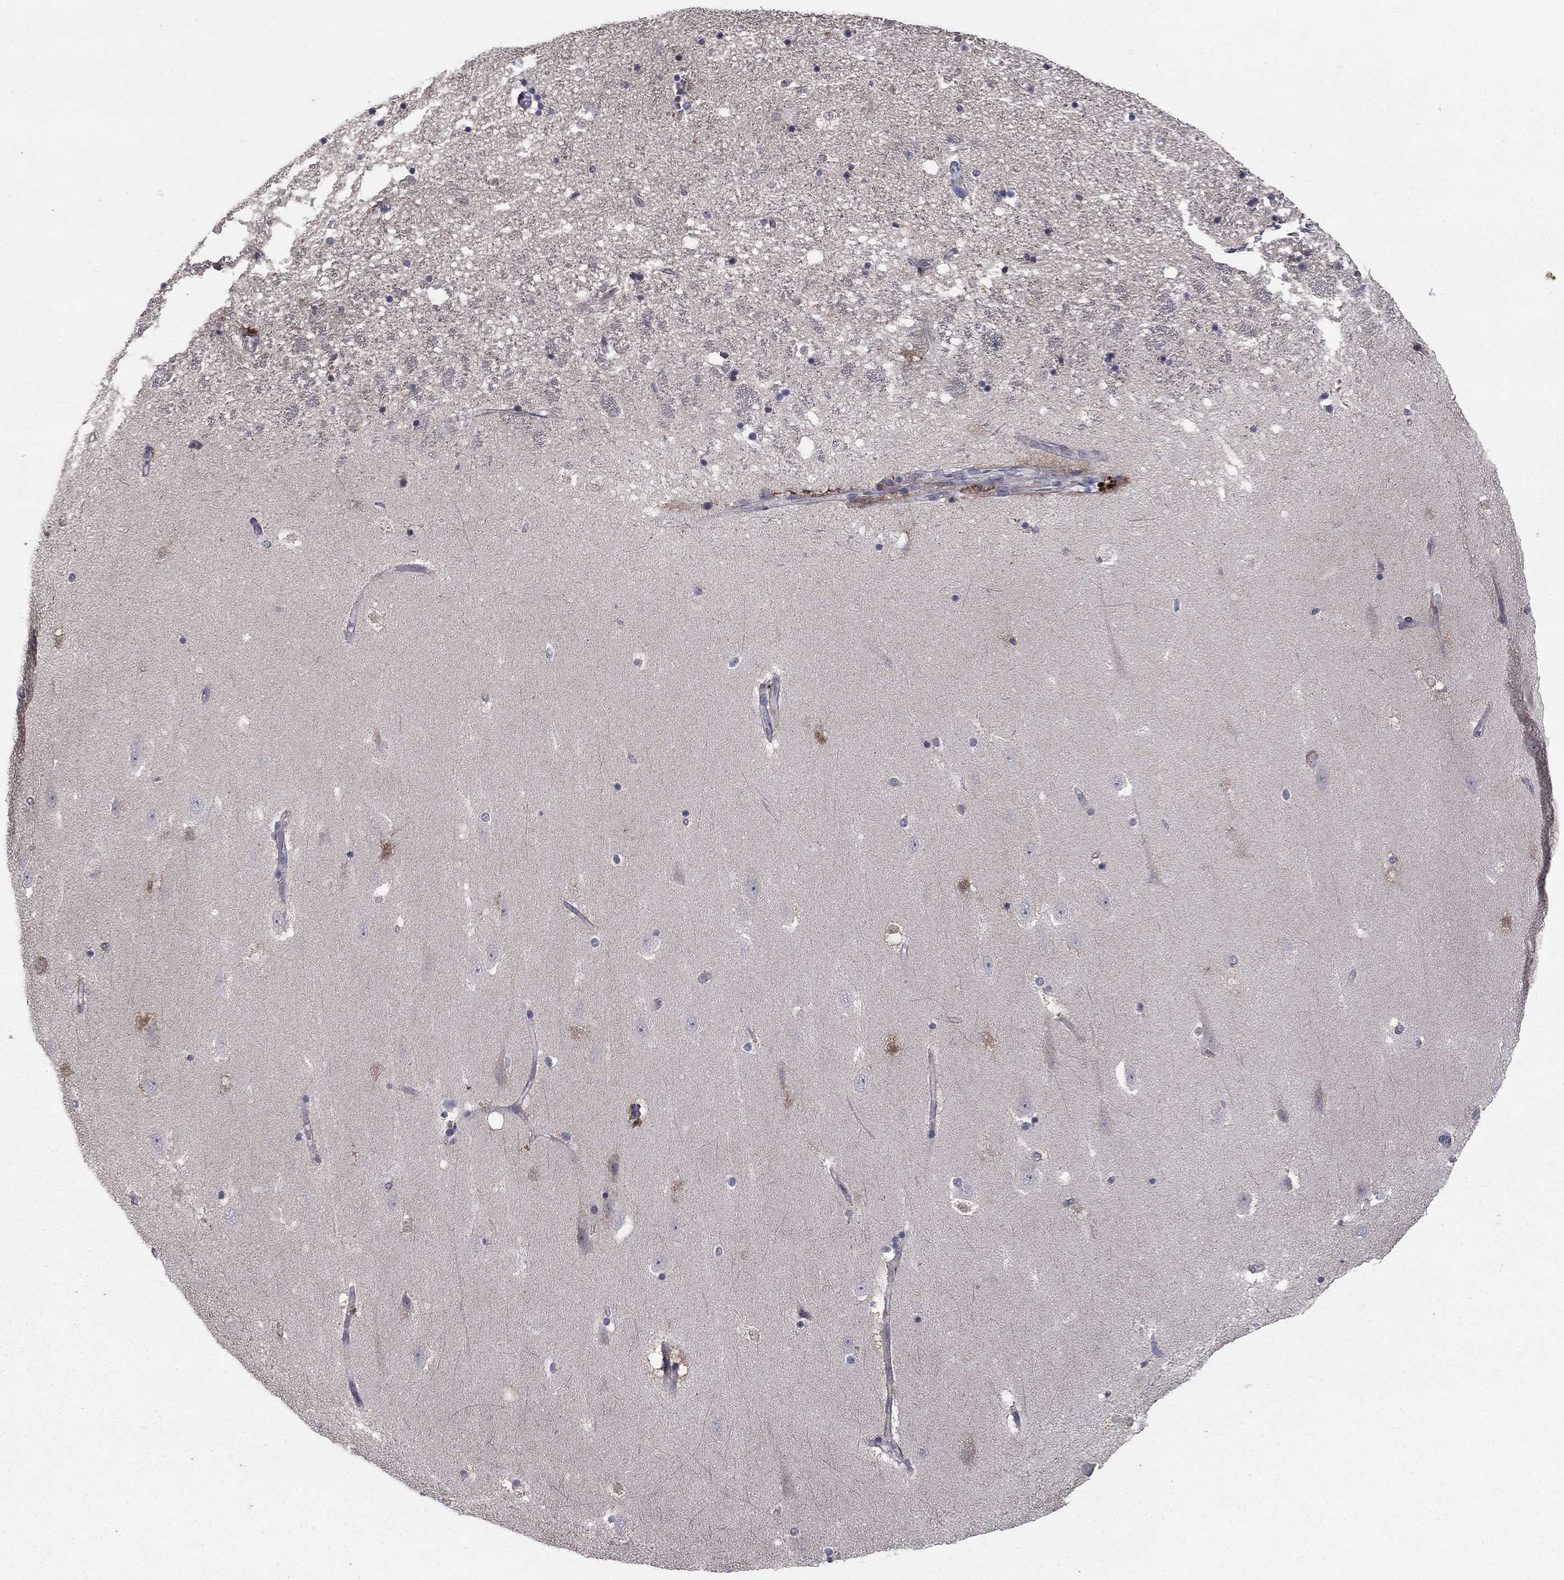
{"staining": {"intensity": "negative", "quantity": "none", "location": "none"}, "tissue": "hippocampus", "cell_type": "Glial cells", "image_type": "normal", "snomed": [{"axis": "morphology", "description": "Normal tissue, NOS"}, {"axis": "topography", "description": "Hippocampus"}], "caption": "An immunohistochemistry micrograph of normal hippocampus is shown. There is no staining in glial cells of hippocampus. (DAB (3,3'-diaminobenzidine) immunohistochemistry (IHC) visualized using brightfield microscopy, high magnification).", "gene": "FAM3B", "patient": {"sex": "male", "age": 49}}